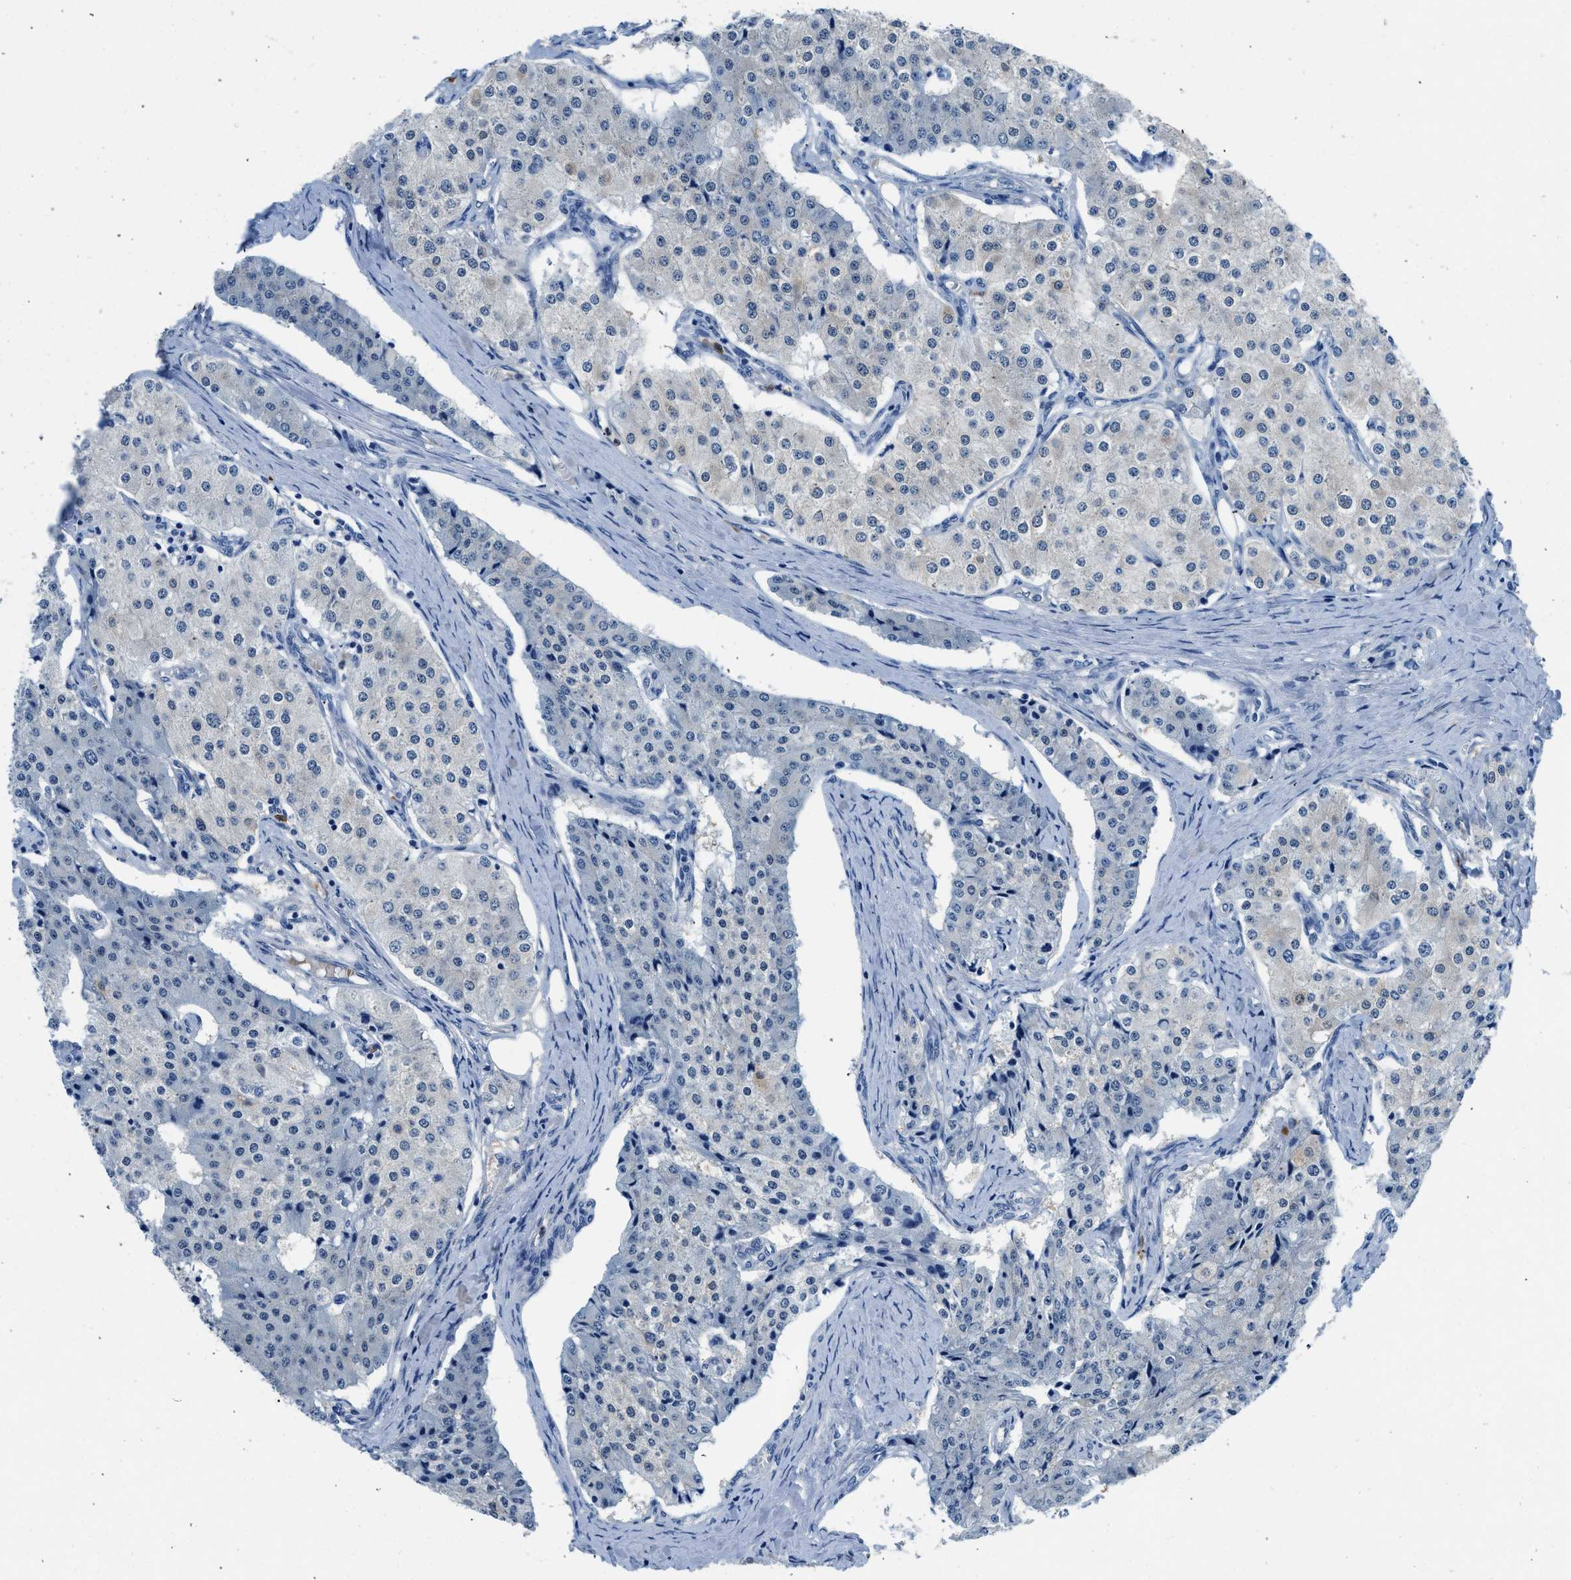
{"staining": {"intensity": "negative", "quantity": "none", "location": "none"}, "tissue": "carcinoid", "cell_type": "Tumor cells", "image_type": "cancer", "snomed": [{"axis": "morphology", "description": "Carcinoid, malignant, NOS"}, {"axis": "topography", "description": "Colon"}], "caption": "Carcinoid was stained to show a protein in brown. There is no significant positivity in tumor cells. (Stains: DAB immunohistochemistry with hematoxylin counter stain, Microscopy: brightfield microscopy at high magnification).", "gene": "FADS6", "patient": {"sex": "female", "age": 52}}